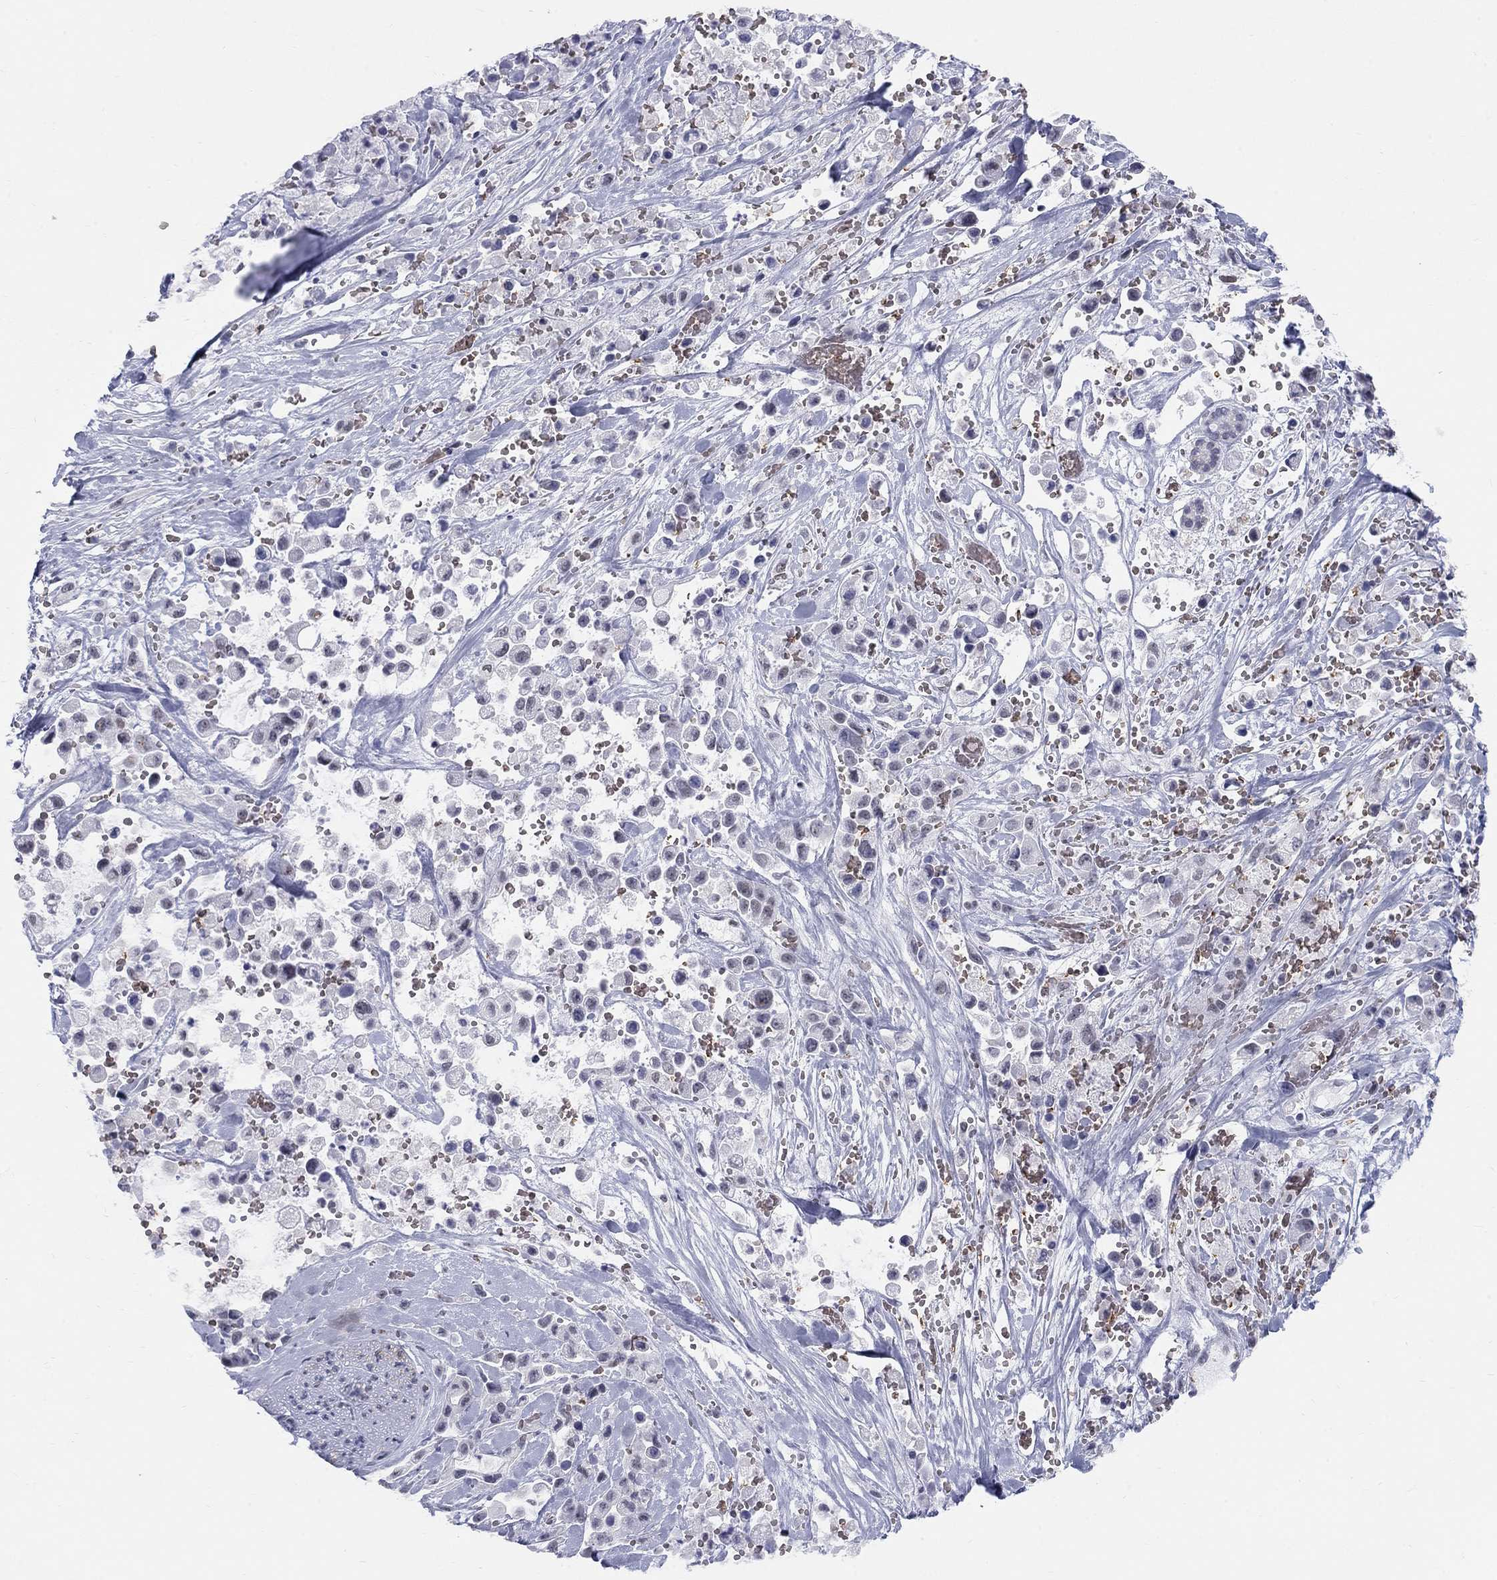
{"staining": {"intensity": "negative", "quantity": "none", "location": "none"}, "tissue": "pancreatic cancer", "cell_type": "Tumor cells", "image_type": "cancer", "snomed": [{"axis": "morphology", "description": "Adenocarcinoma, NOS"}, {"axis": "topography", "description": "Pancreas"}], "caption": "An image of pancreatic cancer (adenocarcinoma) stained for a protein demonstrates no brown staining in tumor cells.", "gene": "DMTN", "patient": {"sex": "male", "age": 44}}